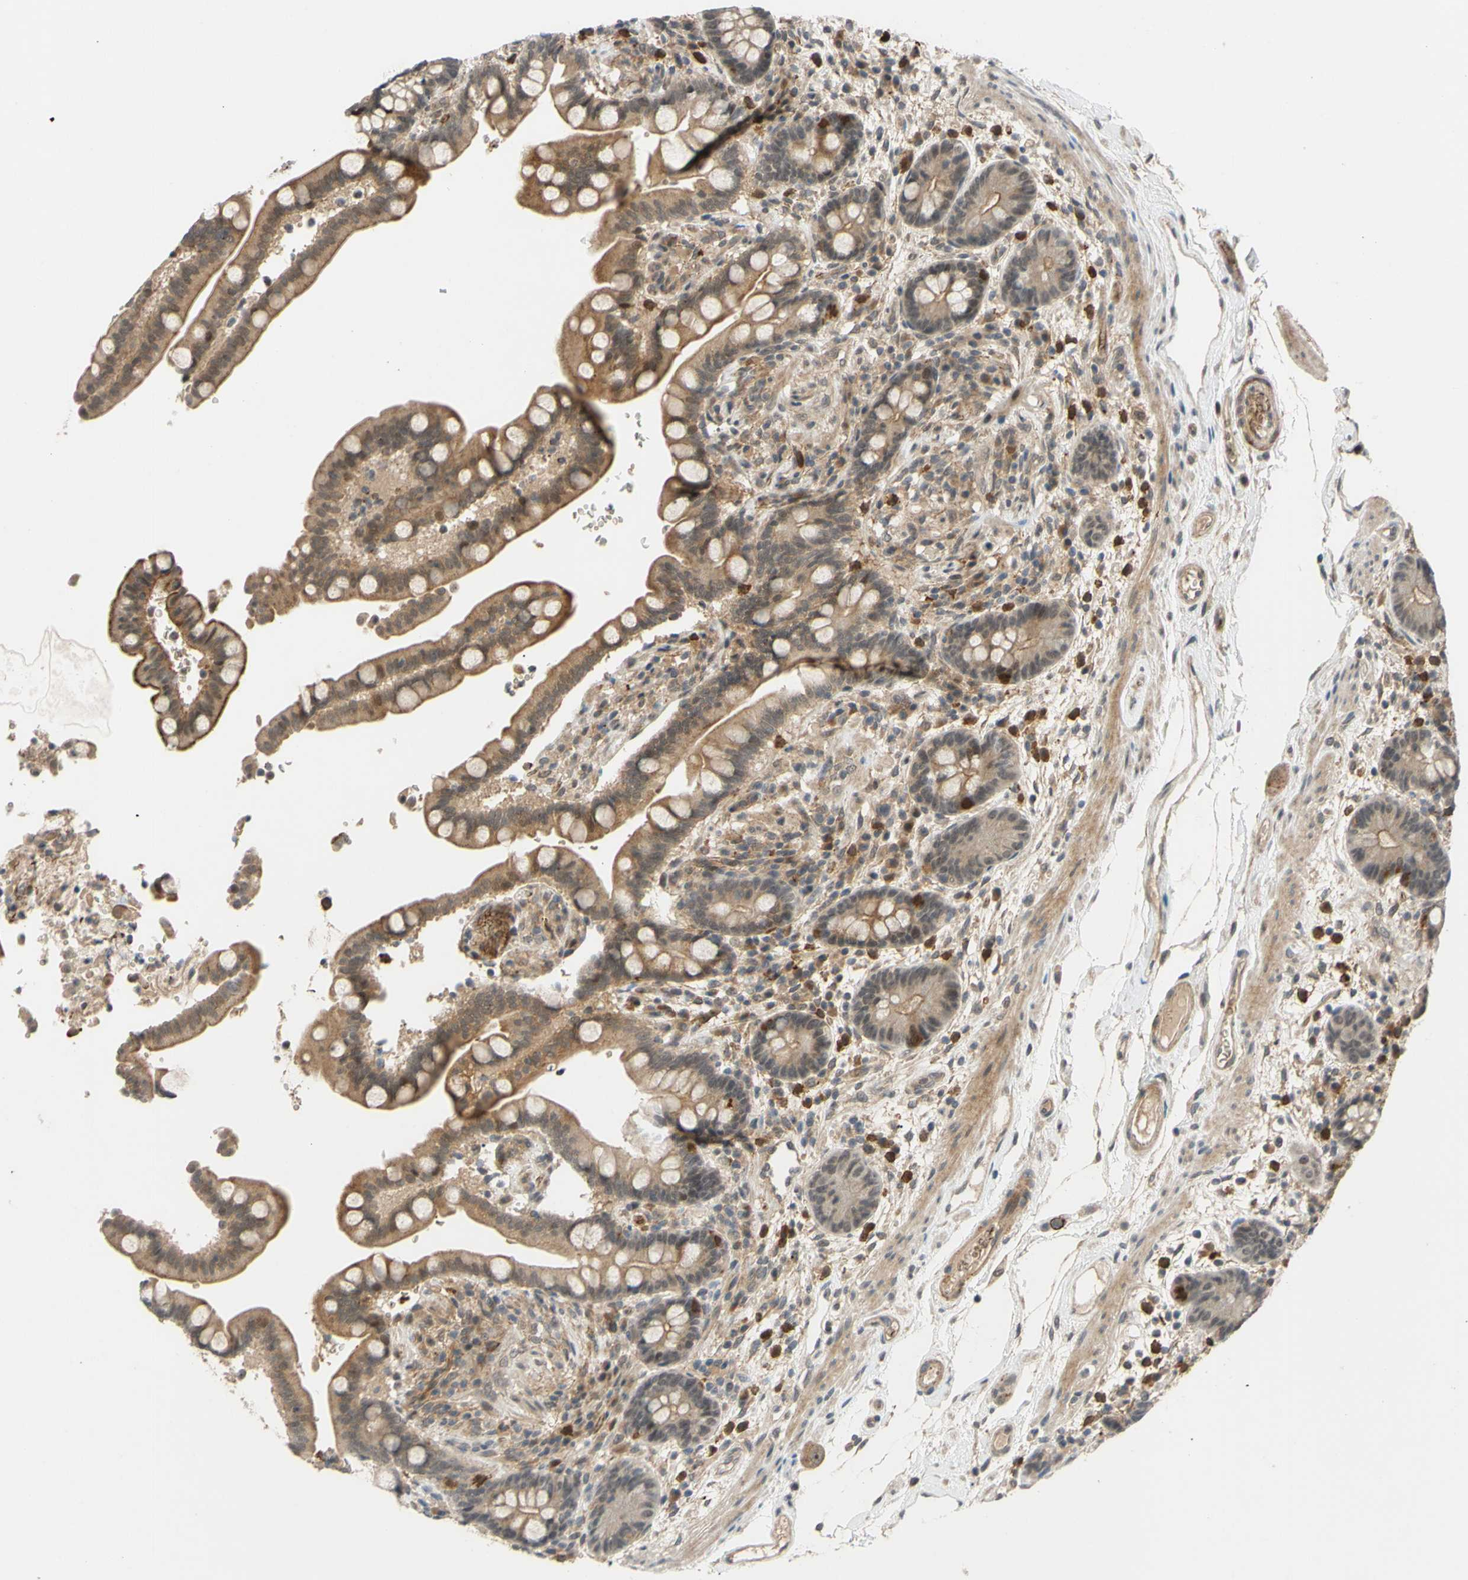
{"staining": {"intensity": "weak", "quantity": "25%-75%", "location": "cytoplasmic/membranous"}, "tissue": "colon", "cell_type": "Endothelial cells", "image_type": "normal", "snomed": [{"axis": "morphology", "description": "Normal tissue, NOS"}, {"axis": "topography", "description": "Colon"}], "caption": "Immunohistochemical staining of benign colon reveals 25%-75% levels of weak cytoplasmic/membranous protein staining in about 25%-75% of endothelial cells.", "gene": "ALK", "patient": {"sex": "male", "age": 73}}